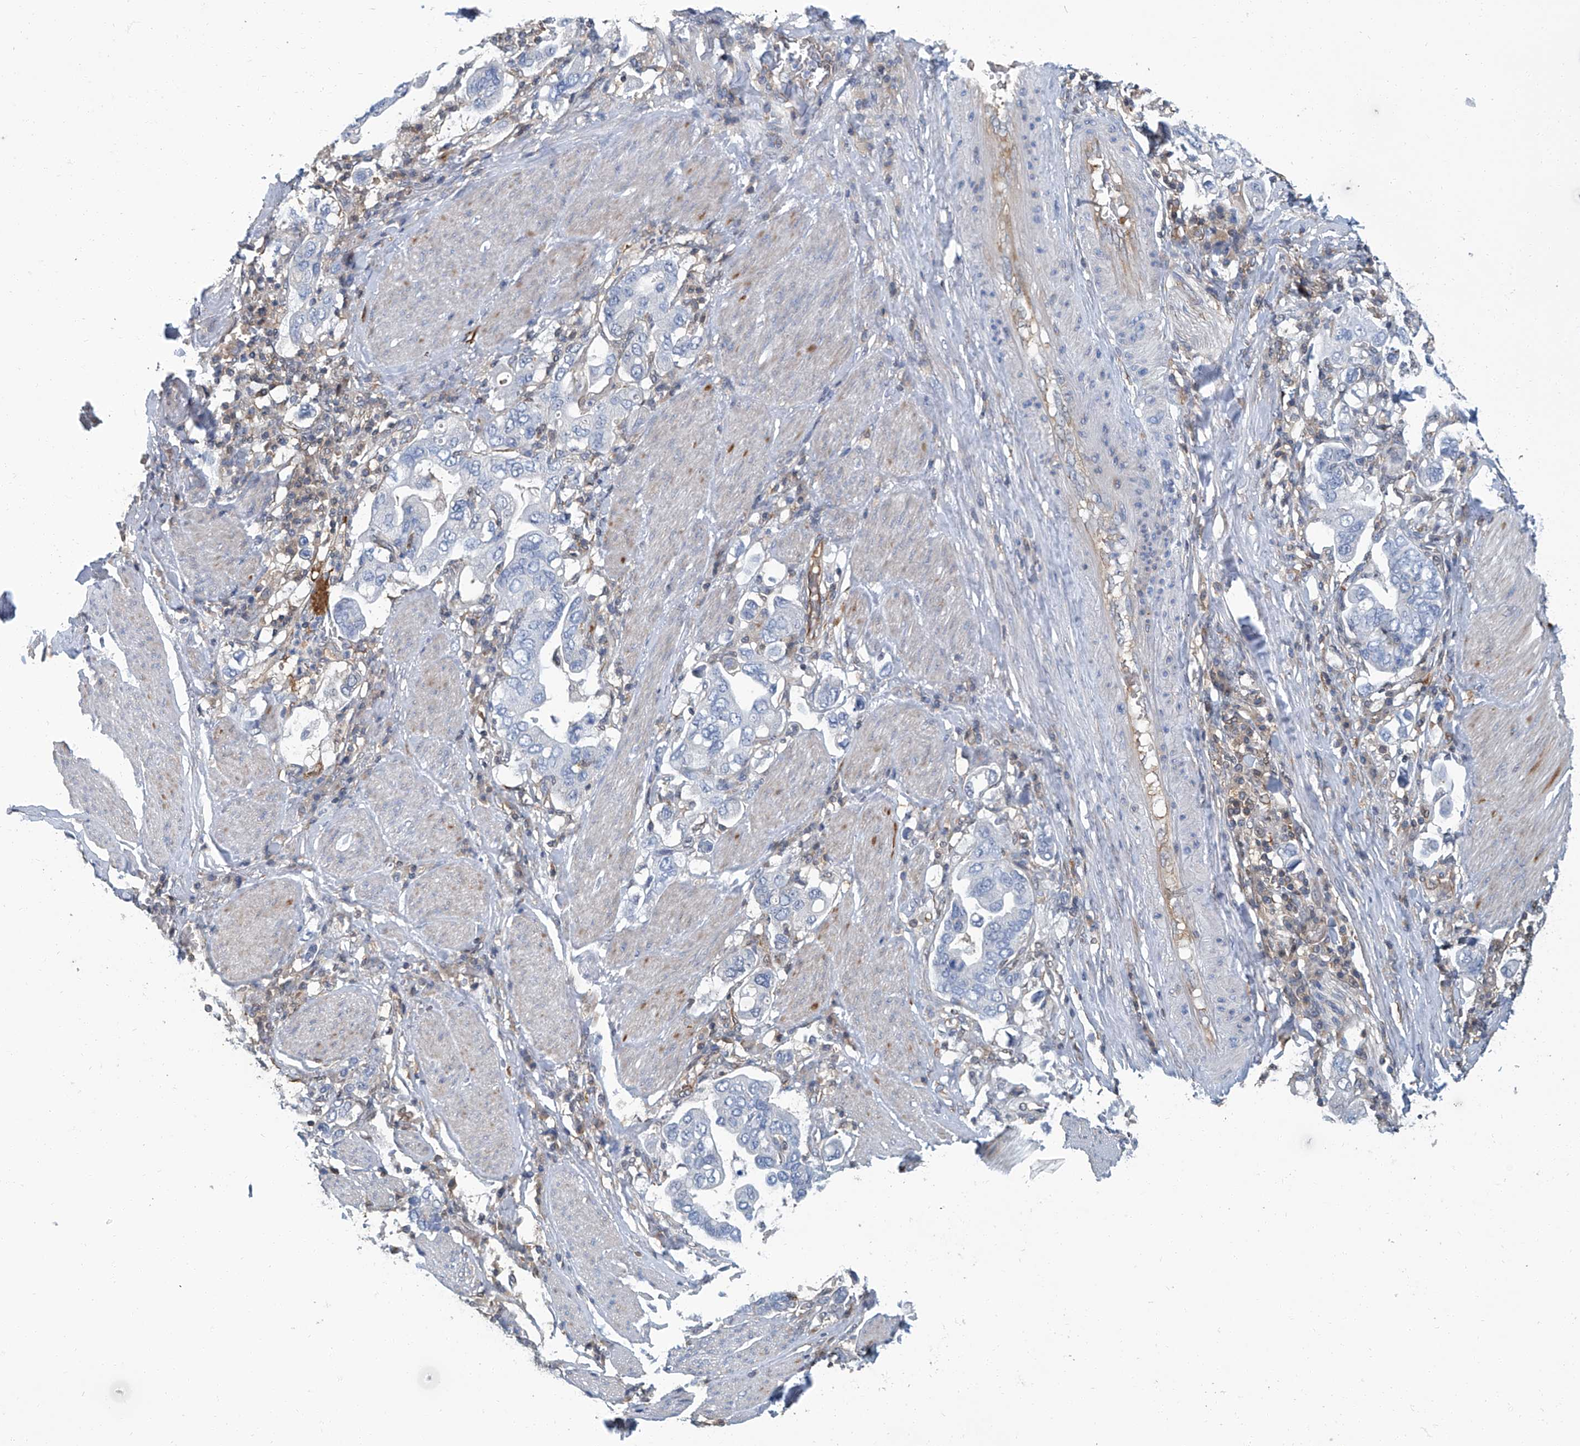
{"staining": {"intensity": "negative", "quantity": "none", "location": "none"}, "tissue": "stomach cancer", "cell_type": "Tumor cells", "image_type": "cancer", "snomed": [{"axis": "morphology", "description": "Adenocarcinoma, NOS"}, {"axis": "topography", "description": "Stomach, upper"}], "caption": "High power microscopy micrograph of an immunohistochemistry (IHC) image of stomach cancer, revealing no significant staining in tumor cells.", "gene": "PSMB10", "patient": {"sex": "male", "age": 62}}